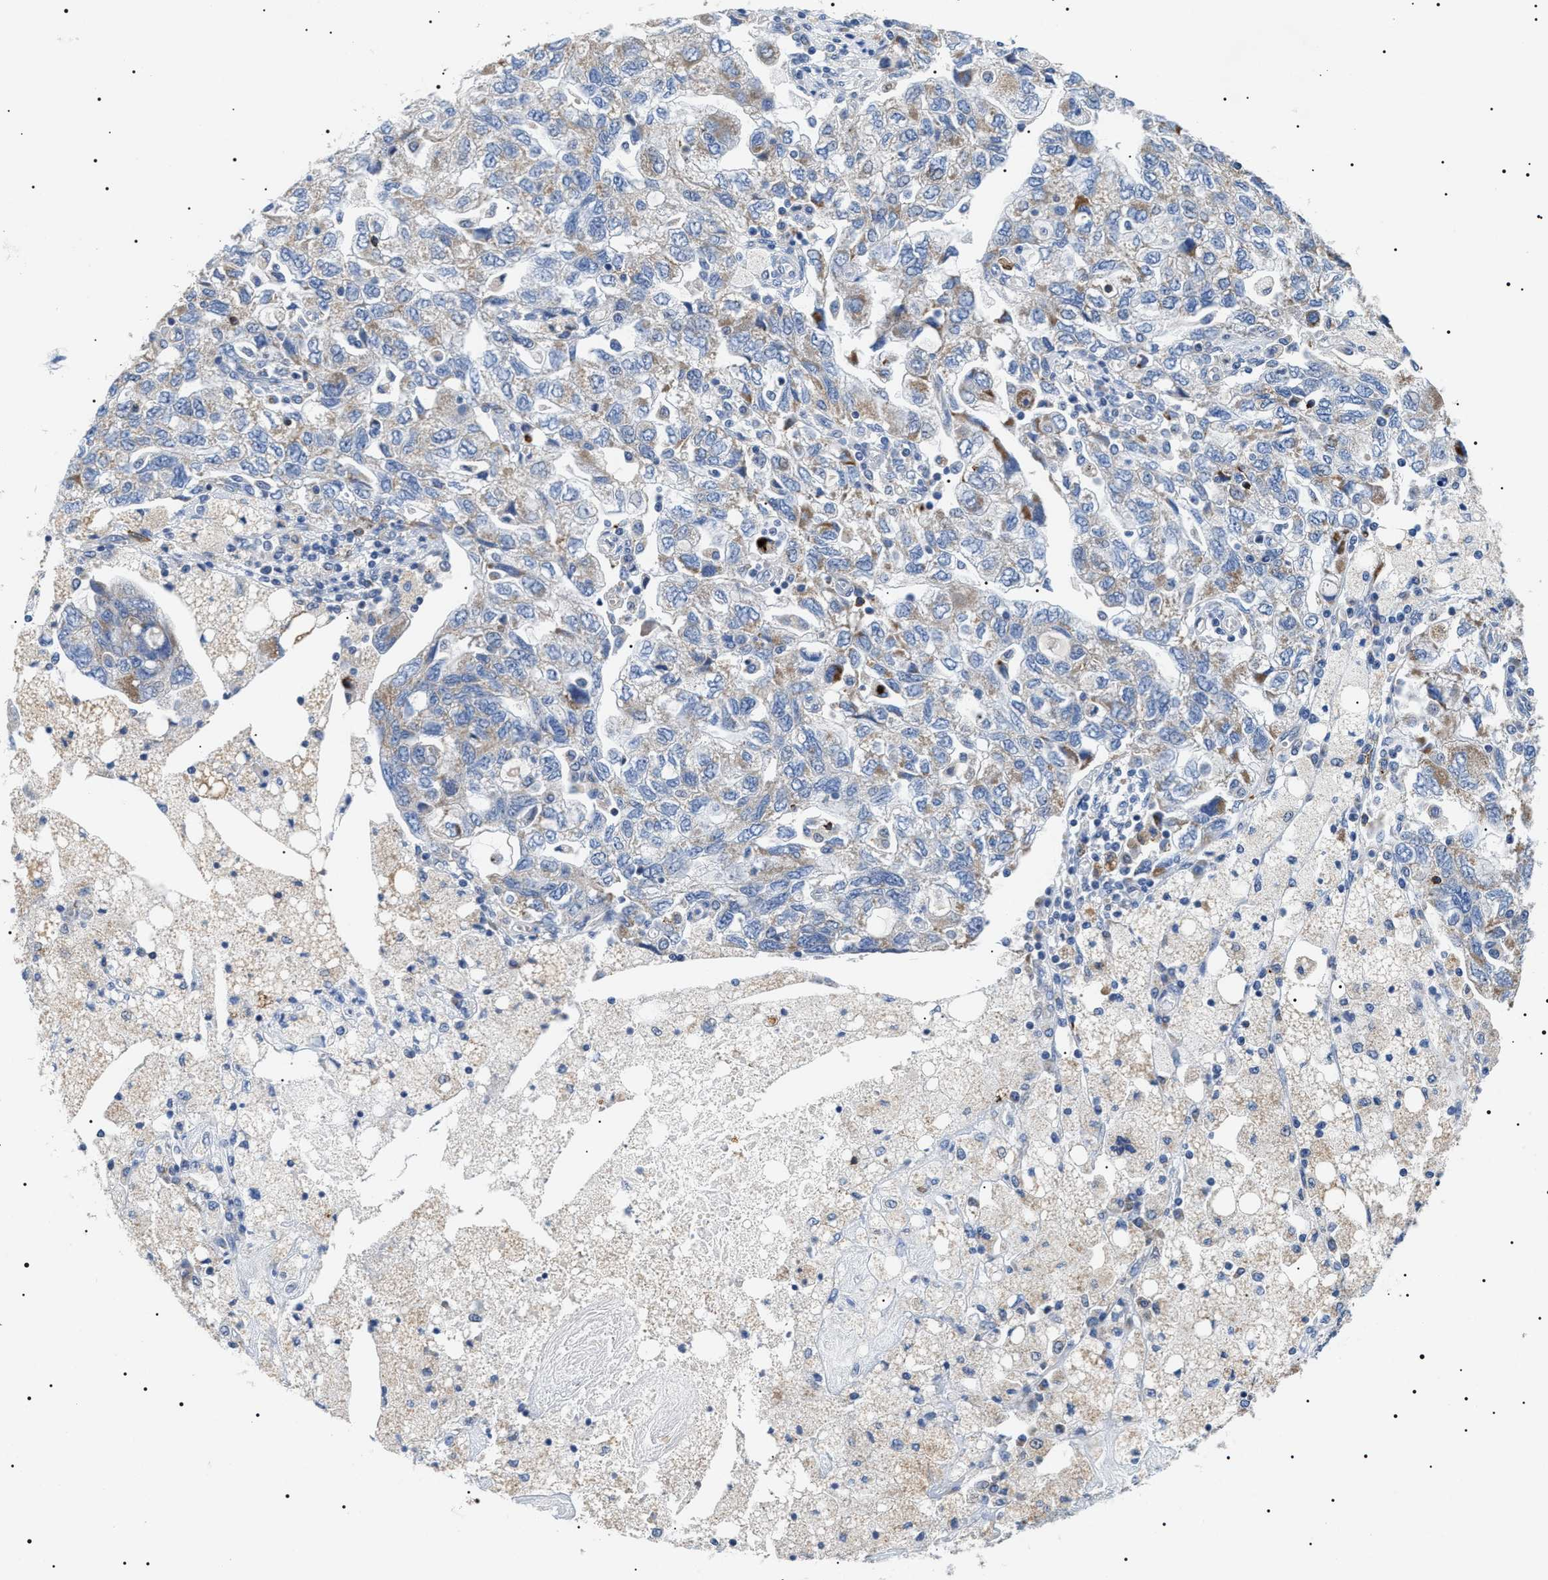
{"staining": {"intensity": "weak", "quantity": "<25%", "location": "cytoplasmic/membranous"}, "tissue": "ovarian cancer", "cell_type": "Tumor cells", "image_type": "cancer", "snomed": [{"axis": "morphology", "description": "Carcinoma, NOS"}, {"axis": "morphology", "description": "Cystadenocarcinoma, serous, NOS"}, {"axis": "topography", "description": "Ovary"}], "caption": "Tumor cells are negative for brown protein staining in ovarian cancer (carcinoma). (DAB (3,3'-diaminobenzidine) immunohistochemistry (IHC), high magnification).", "gene": "TMEM222", "patient": {"sex": "female", "age": 69}}